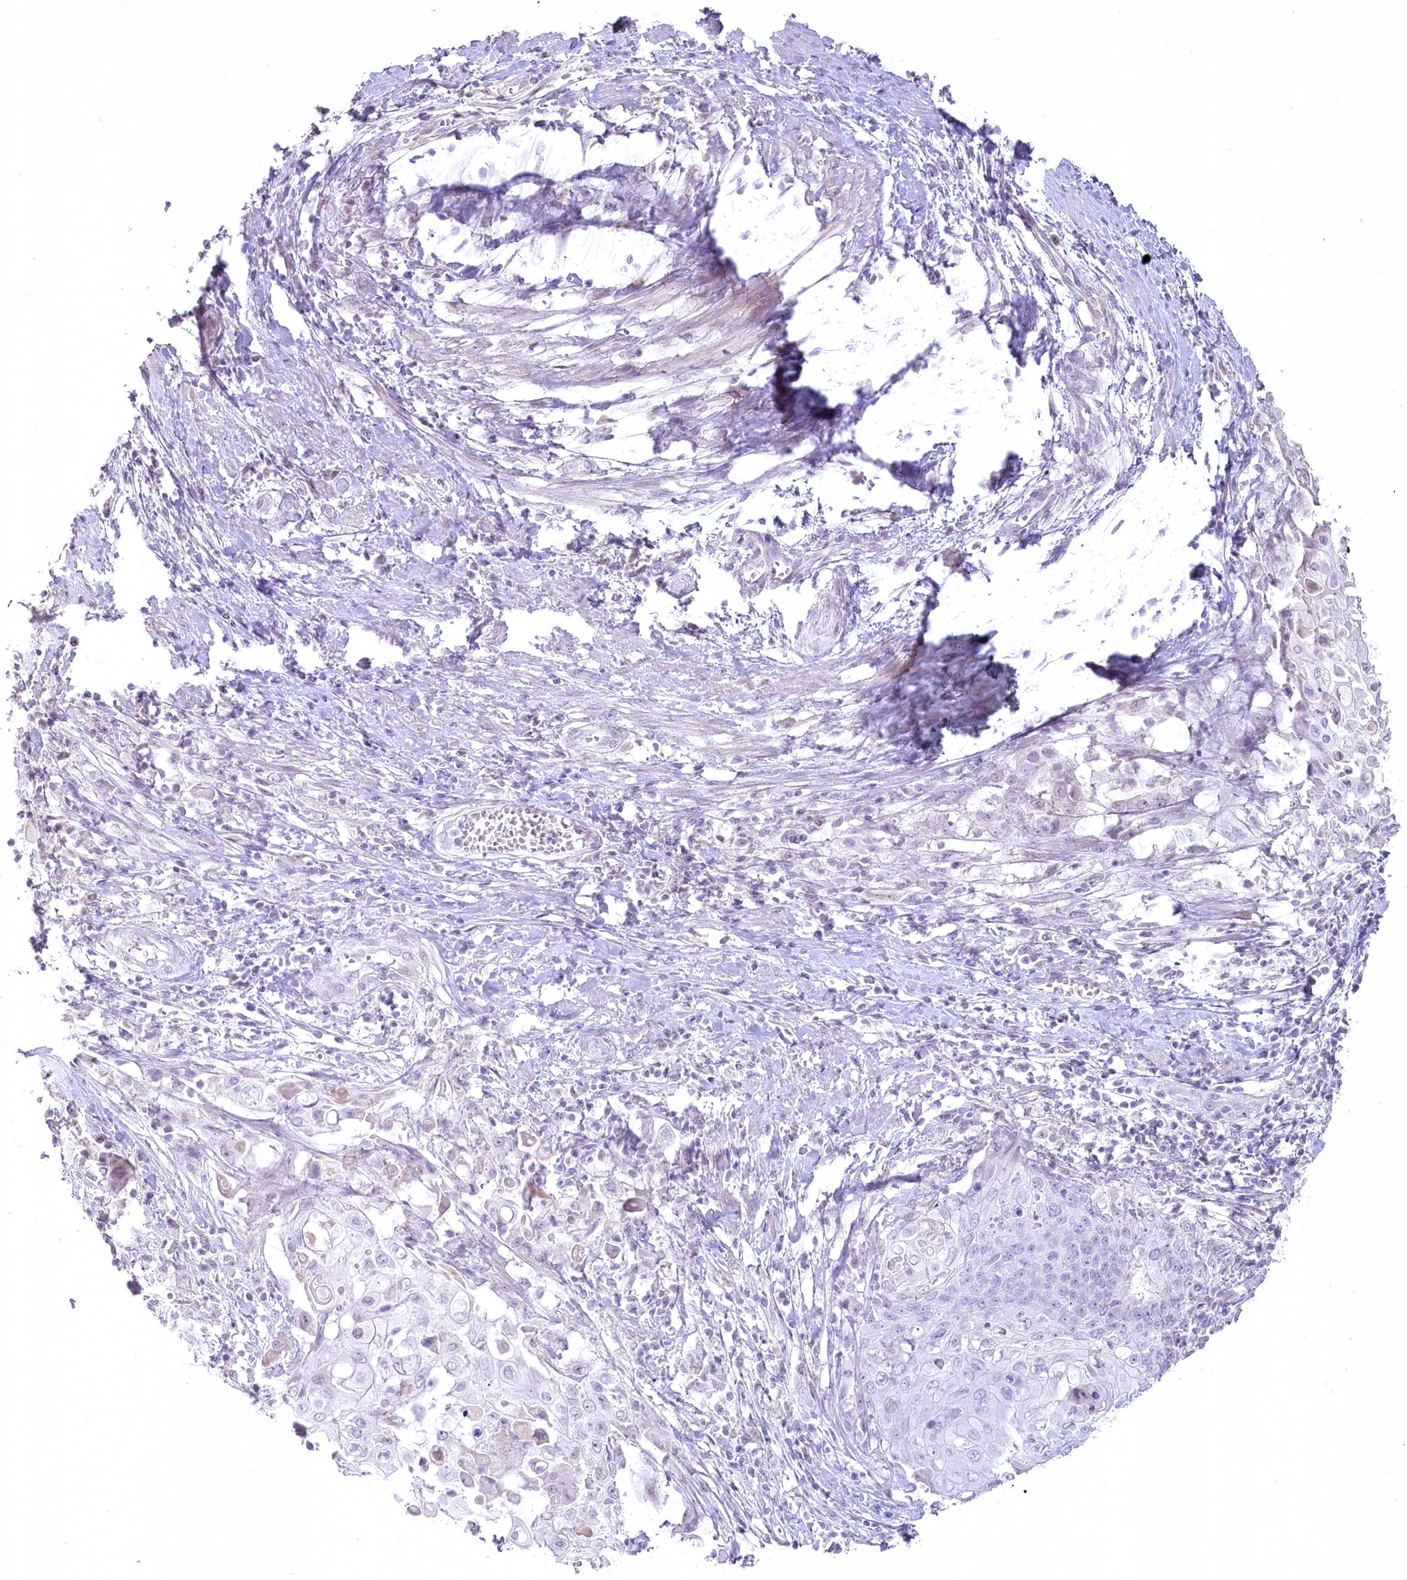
{"staining": {"intensity": "negative", "quantity": "none", "location": "none"}, "tissue": "cervical cancer", "cell_type": "Tumor cells", "image_type": "cancer", "snomed": [{"axis": "morphology", "description": "Squamous cell carcinoma, NOS"}, {"axis": "topography", "description": "Cervix"}], "caption": "There is no significant expression in tumor cells of cervical cancer.", "gene": "USP11", "patient": {"sex": "female", "age": 39}}